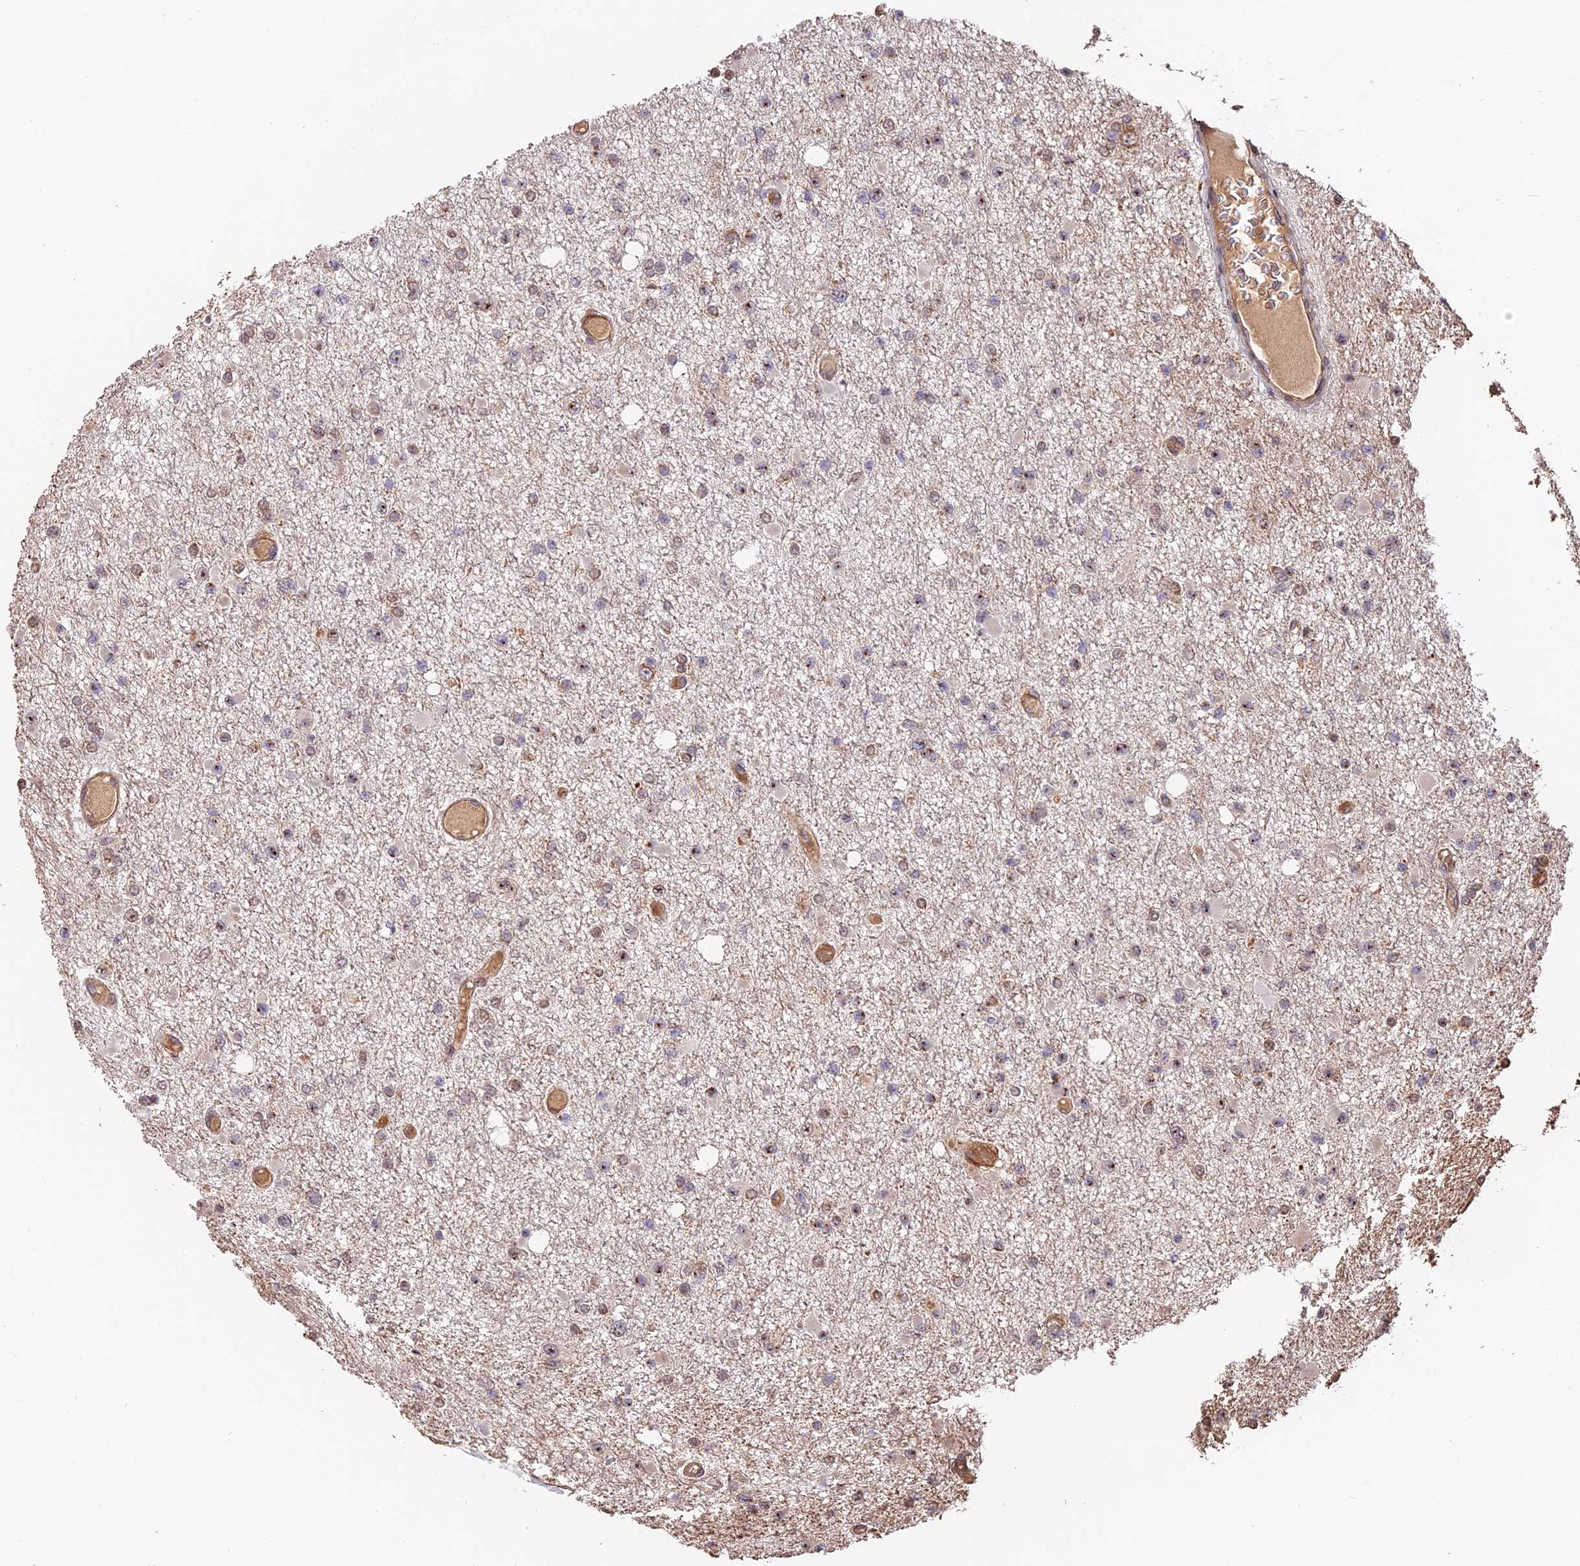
{"staining": {"intensity": "weak", "quantity": "<25%", "location": "nuclear"}, "tissue": "glioma", "cell_type": "Tumor cells", "image_type": "cancer", "snomed": [{"axis": "morphology", "description": "Glioma, malignant, Low grade"}, {"axis": "topography", "description": "Brain"}], "caption": "DAB immunohistochemical staining of glioma exhibits no significant staining in tumor cells. The staining is performed using DAB (3,3'-diaminobenzidine) brown chromogen with nuclei counter-stained in using hematoxylin.", "gene": "PPP1R37", "patient": {"sex": "female", "age": 22}}